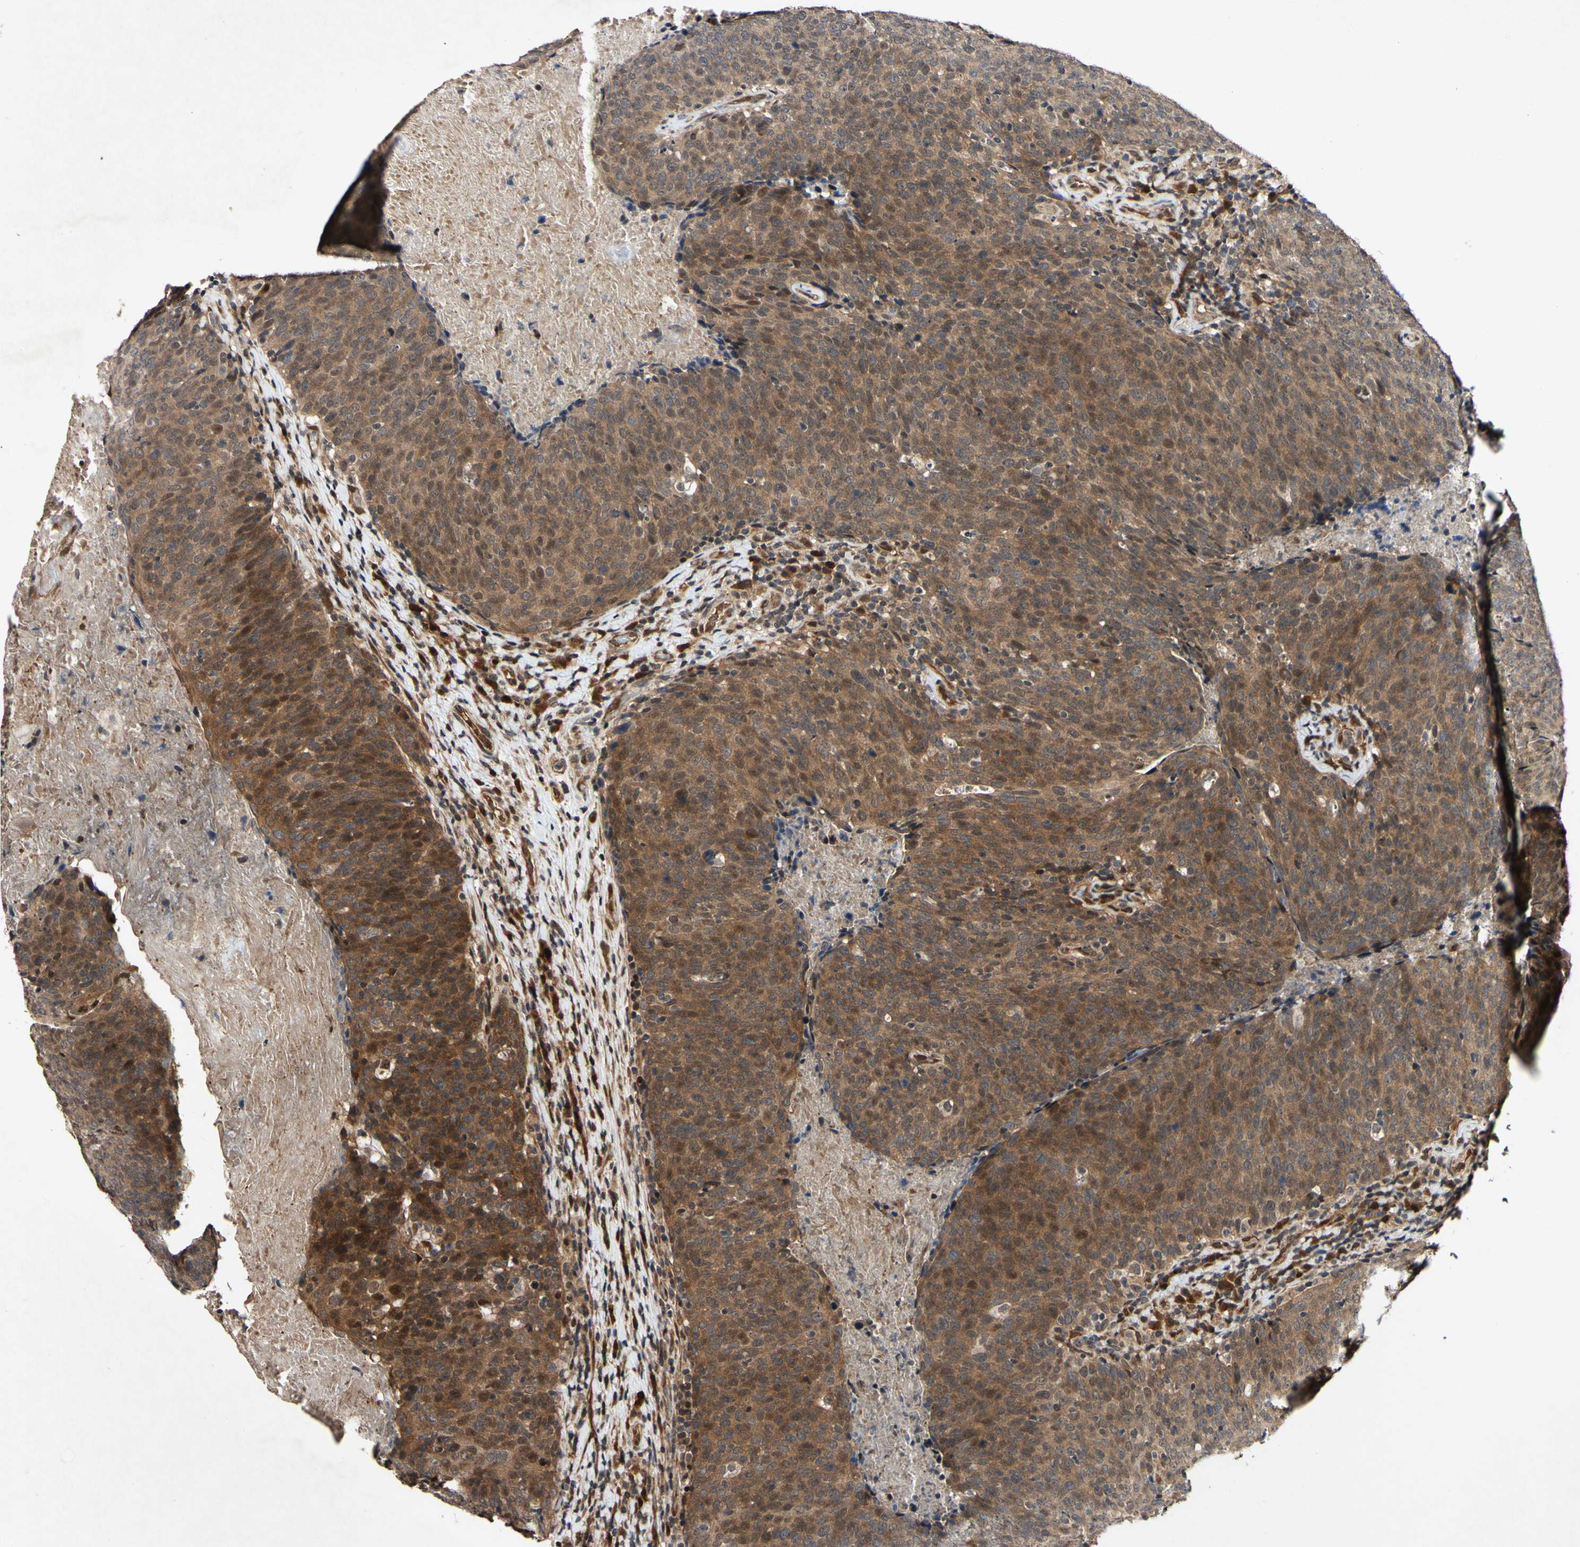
{"staining": {"intensity": "moderate", "quantity": ">75%", "location": "cytoplasmic/membranous,nuclear"}, "tissue": "head and neck cancer", "cell_type": "Tumor cells", "image_type": "cancer", "snomed": [{"axis": "morphology", "description": "Squamous cell carcinoma, NOS"}, {"axis": "morphology", "description": "Squamous cell carcinoma, metastatic, NOS"}, {"axis": "topography", "description": "Lymph node"}, {"axis": "topography", "description": "Head-Neck"}], "caption": "DAB (3,3'-diaminobenzidine) immunohistochemical staining of human head and neck cancer displays moderate cytoplasmic/membranous and nuclear protein positivity in about >75% of tumor cells.", "gene": "CSNK1E", "patient": {"sex": "male", "age": 62}}